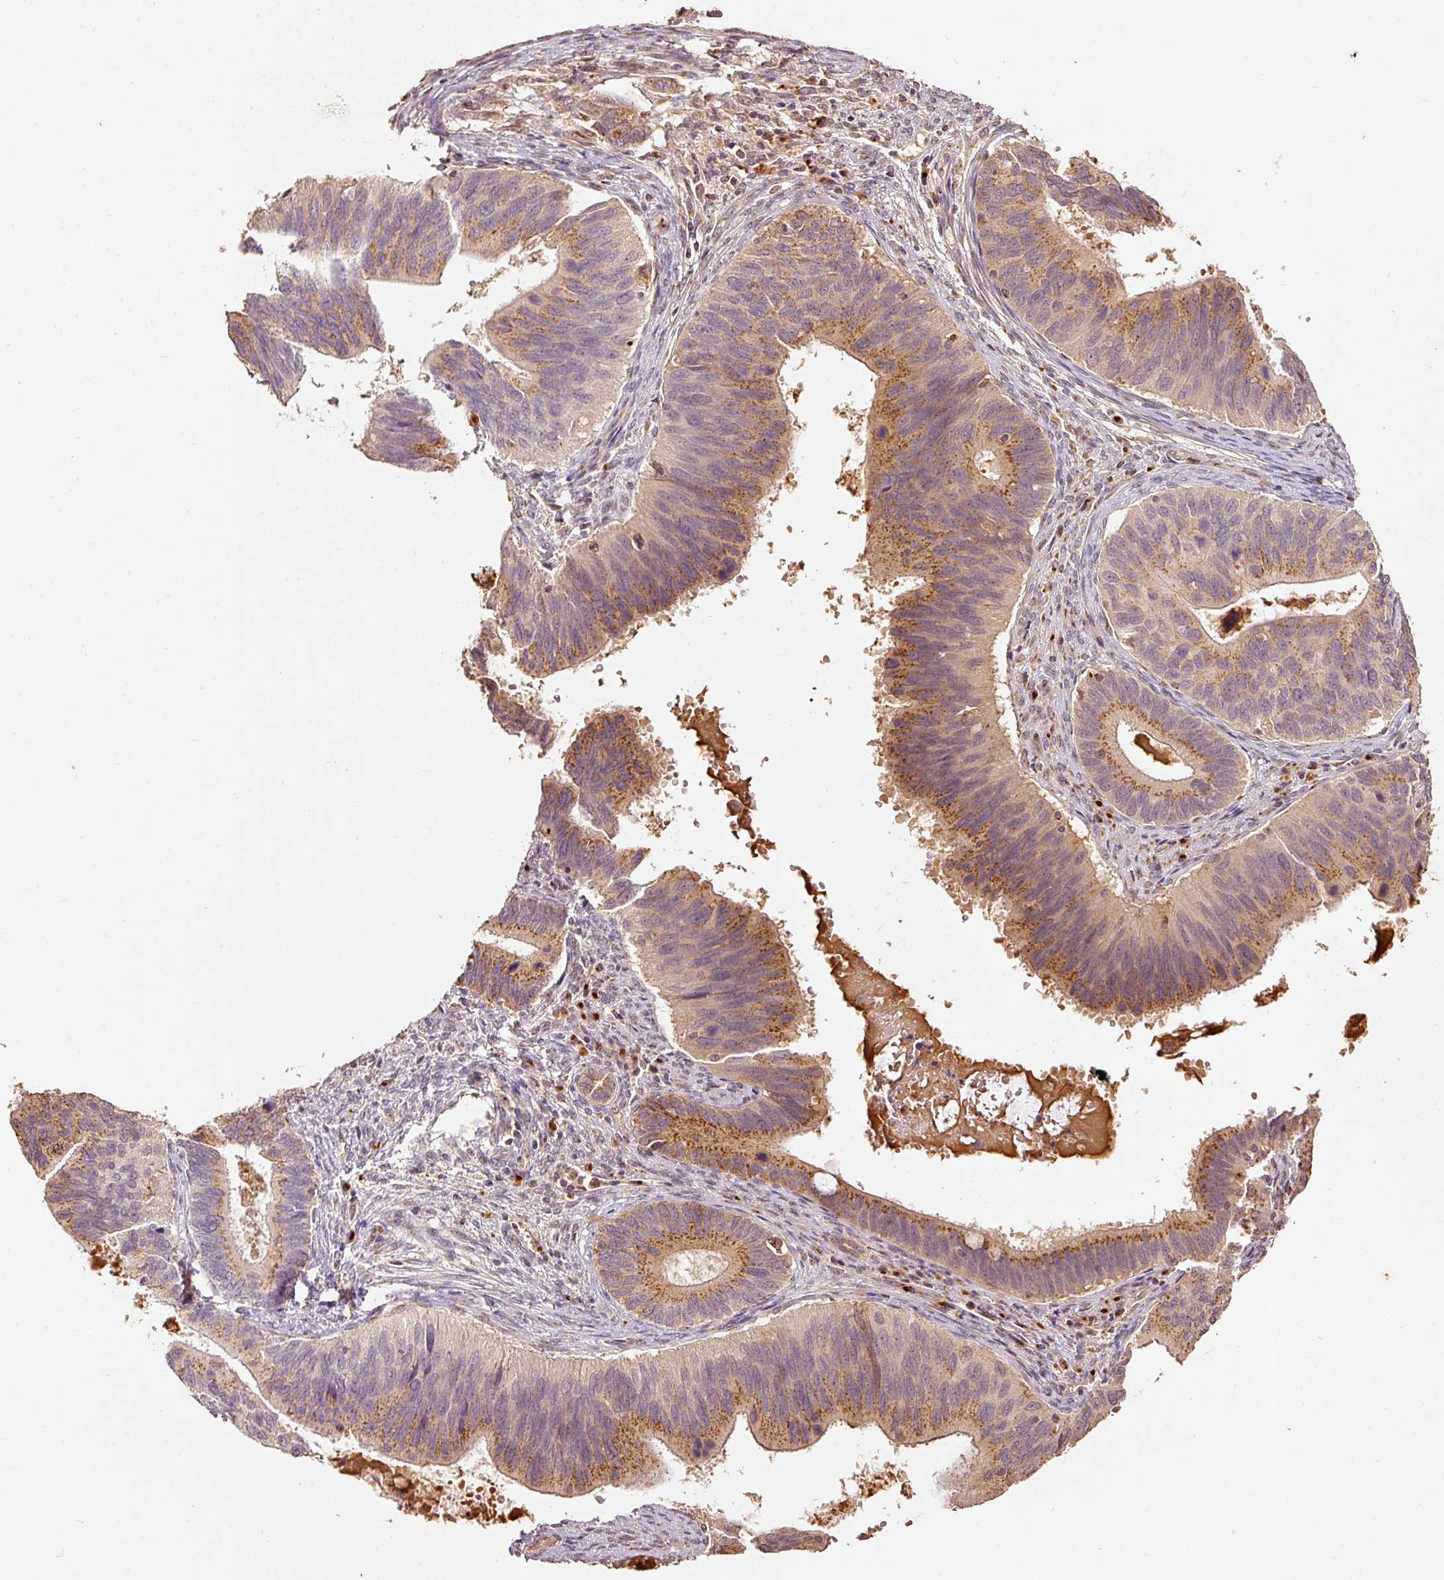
{"staining": {"intensity": "moderate", "quantity": "25%-75%", "location": "cytoplasmic/membranous"}, "tissue": "cervical cancer", "cell_type": "Tumor cells", "image_type": "cancer", "snomed": [{"axis": "morphology", "description": "Adenocarcinoma, NOS"}, {"axis": "topography", "description": "Cervix"}], "caption": "Tumor cells display medium levels of moderate cytoplasmic/membranous positivity in about 25%-75% of cells in human adenocarcinoma (cervical). Ihc stains the protein in brown and the nuclei are stained blue.", "gene": "FUT8", "patient": {"sex": "female", "age": 42}}